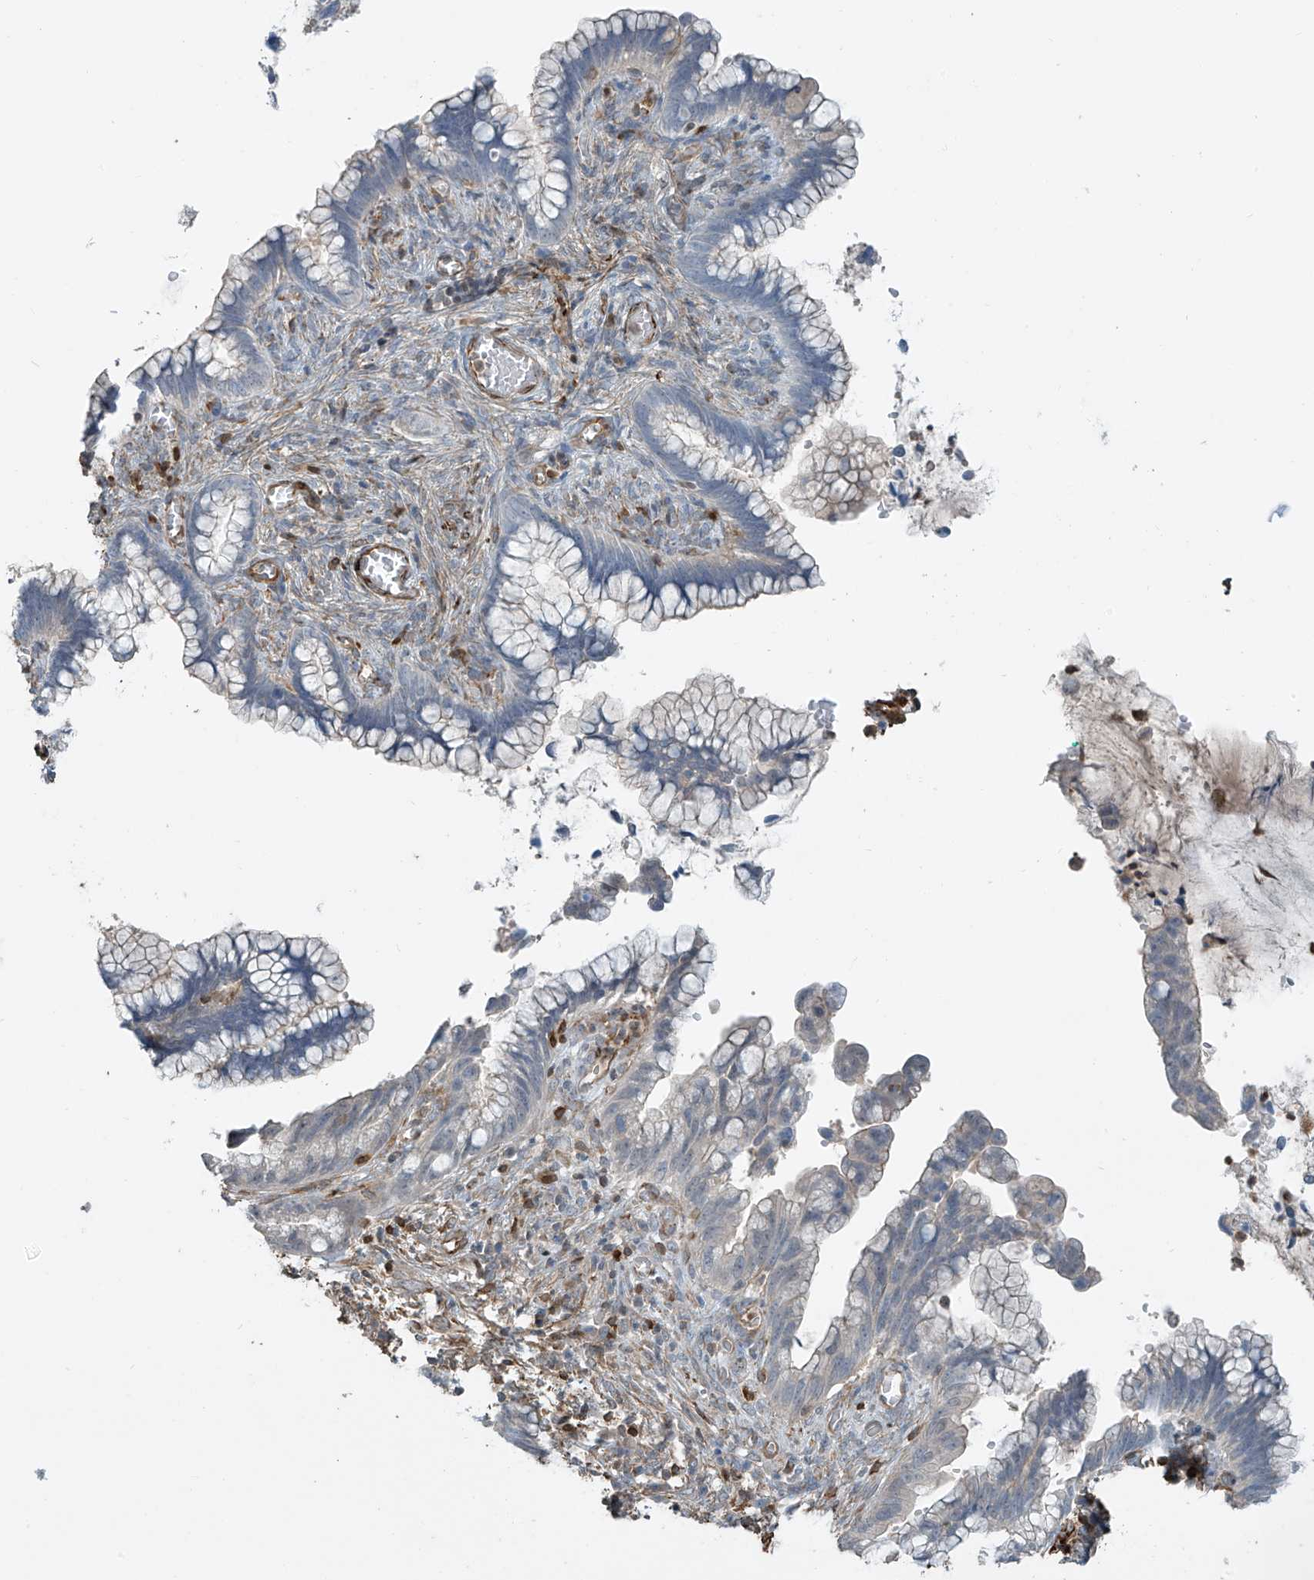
{"staining": {"intensity": "negative", "quantity": "none", "location": "none"}, "tissue": "cervical cancer", "cell_type": "Tumor cells", "image_type": "cancer", "snomed": [{"axis": "morphology", "description": "Adenocarcinoma, NOS"}, {"axis": "topography", "description": "Cervix"}], "caption": "Immunohistochemical staining of human cervical adenocarcinoma displays no significant expression in tumor cells.", "gene": "SH3BGRL3", "patient": {"sex": "female", "age": 44}}